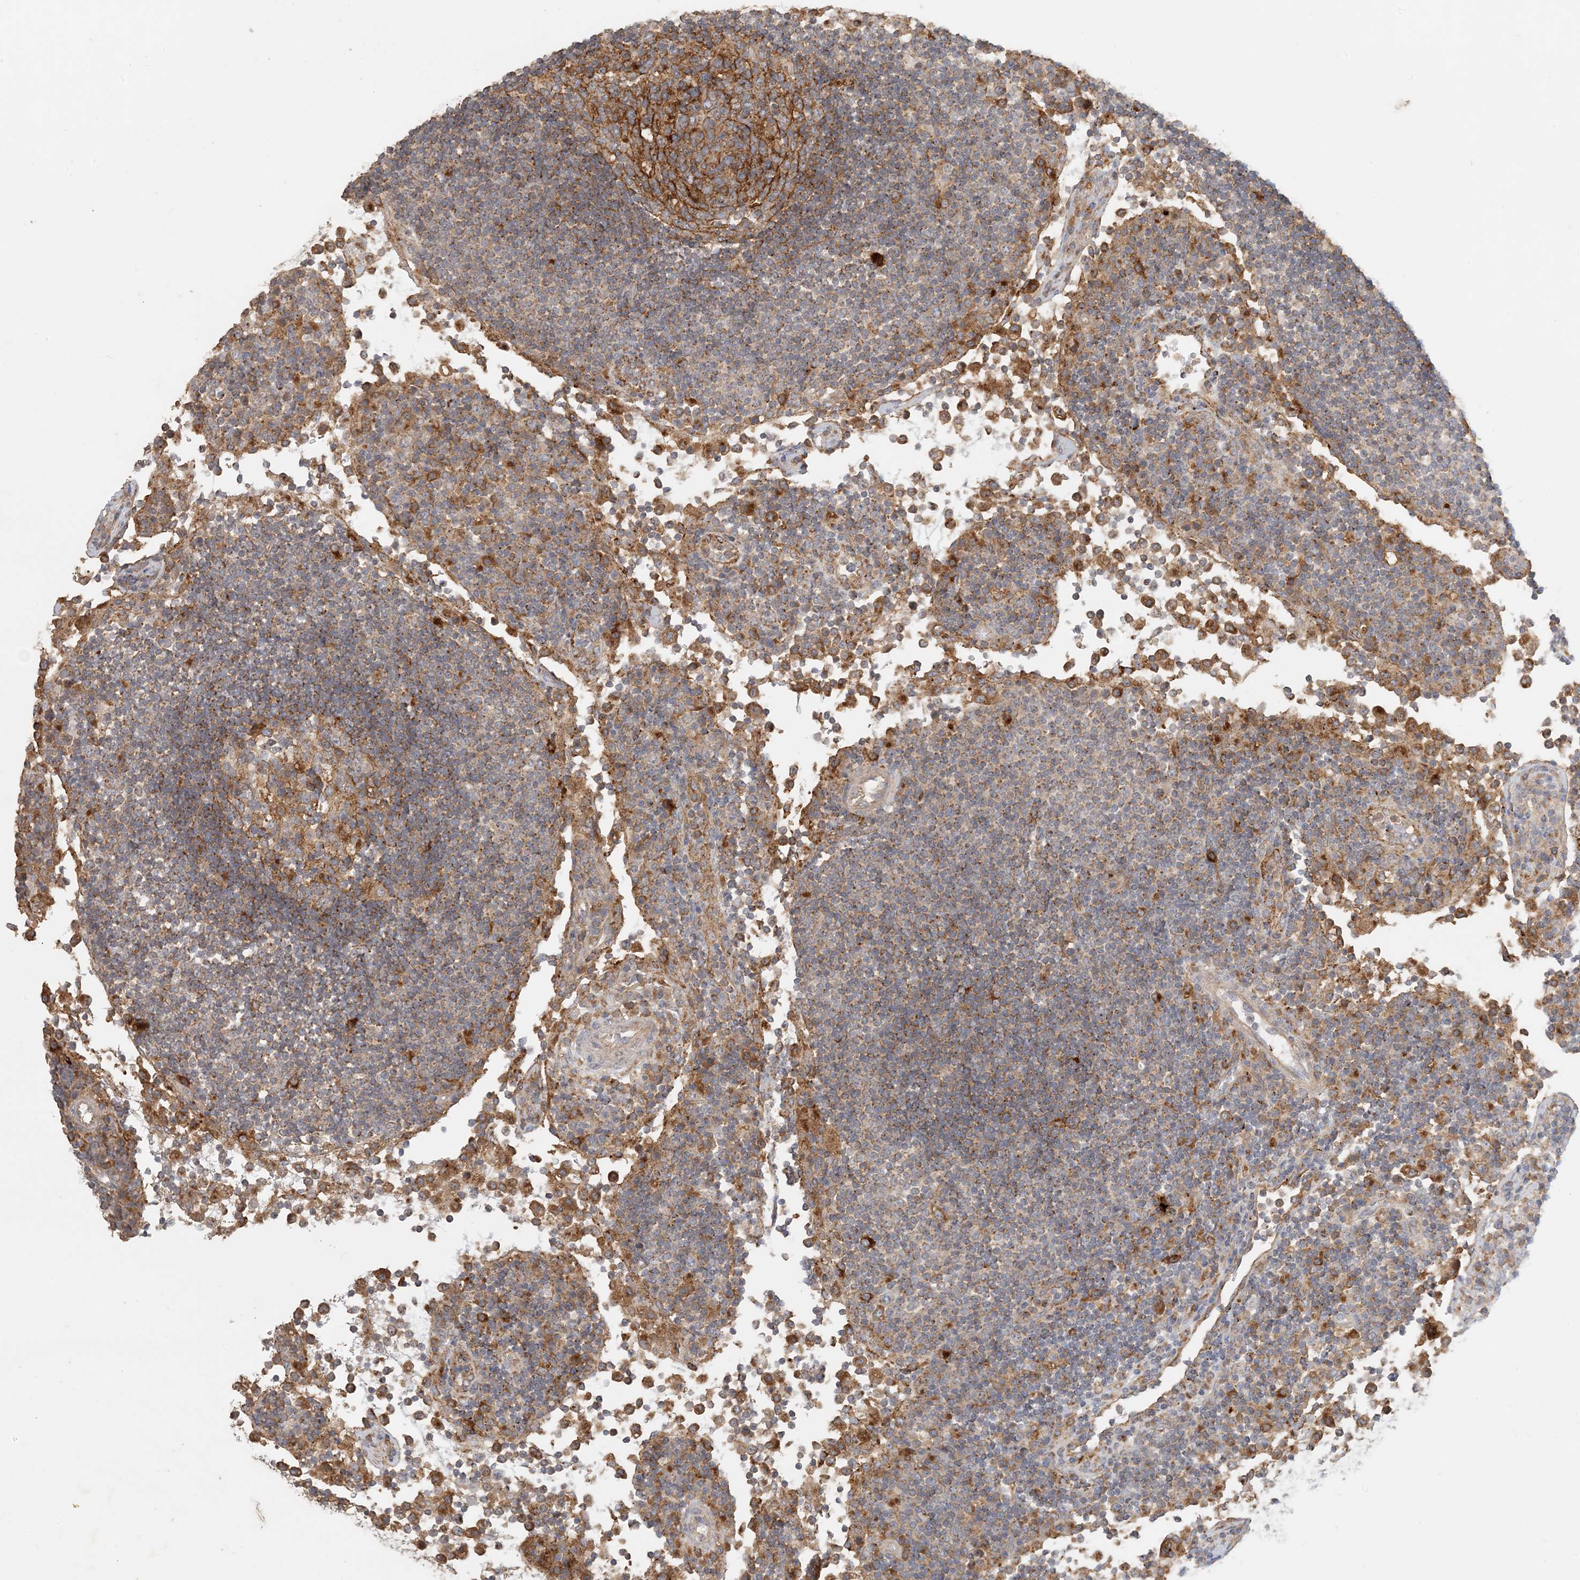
{"staining": {"intensity": "moderate", "quantity": "25%-75%", "location": "cytoplasmic/membranous"}, "tissue": "lymph node", "cell_type": "Germinal center cells", "image_type": "normal", "snomed": [{"axis": "morphology", "description": "Normal tissue, NOS"}, {"axis": "topography", "description": "Lymph node"}], "caption": "Human lymph node stained for a protein (brown) reveals moderate cytoplasmic/membranous positive staining in about 25%-75% of germinal center cells.", "gene": "SPPL2A", "patient": {"sex": "female", "age": 53}}